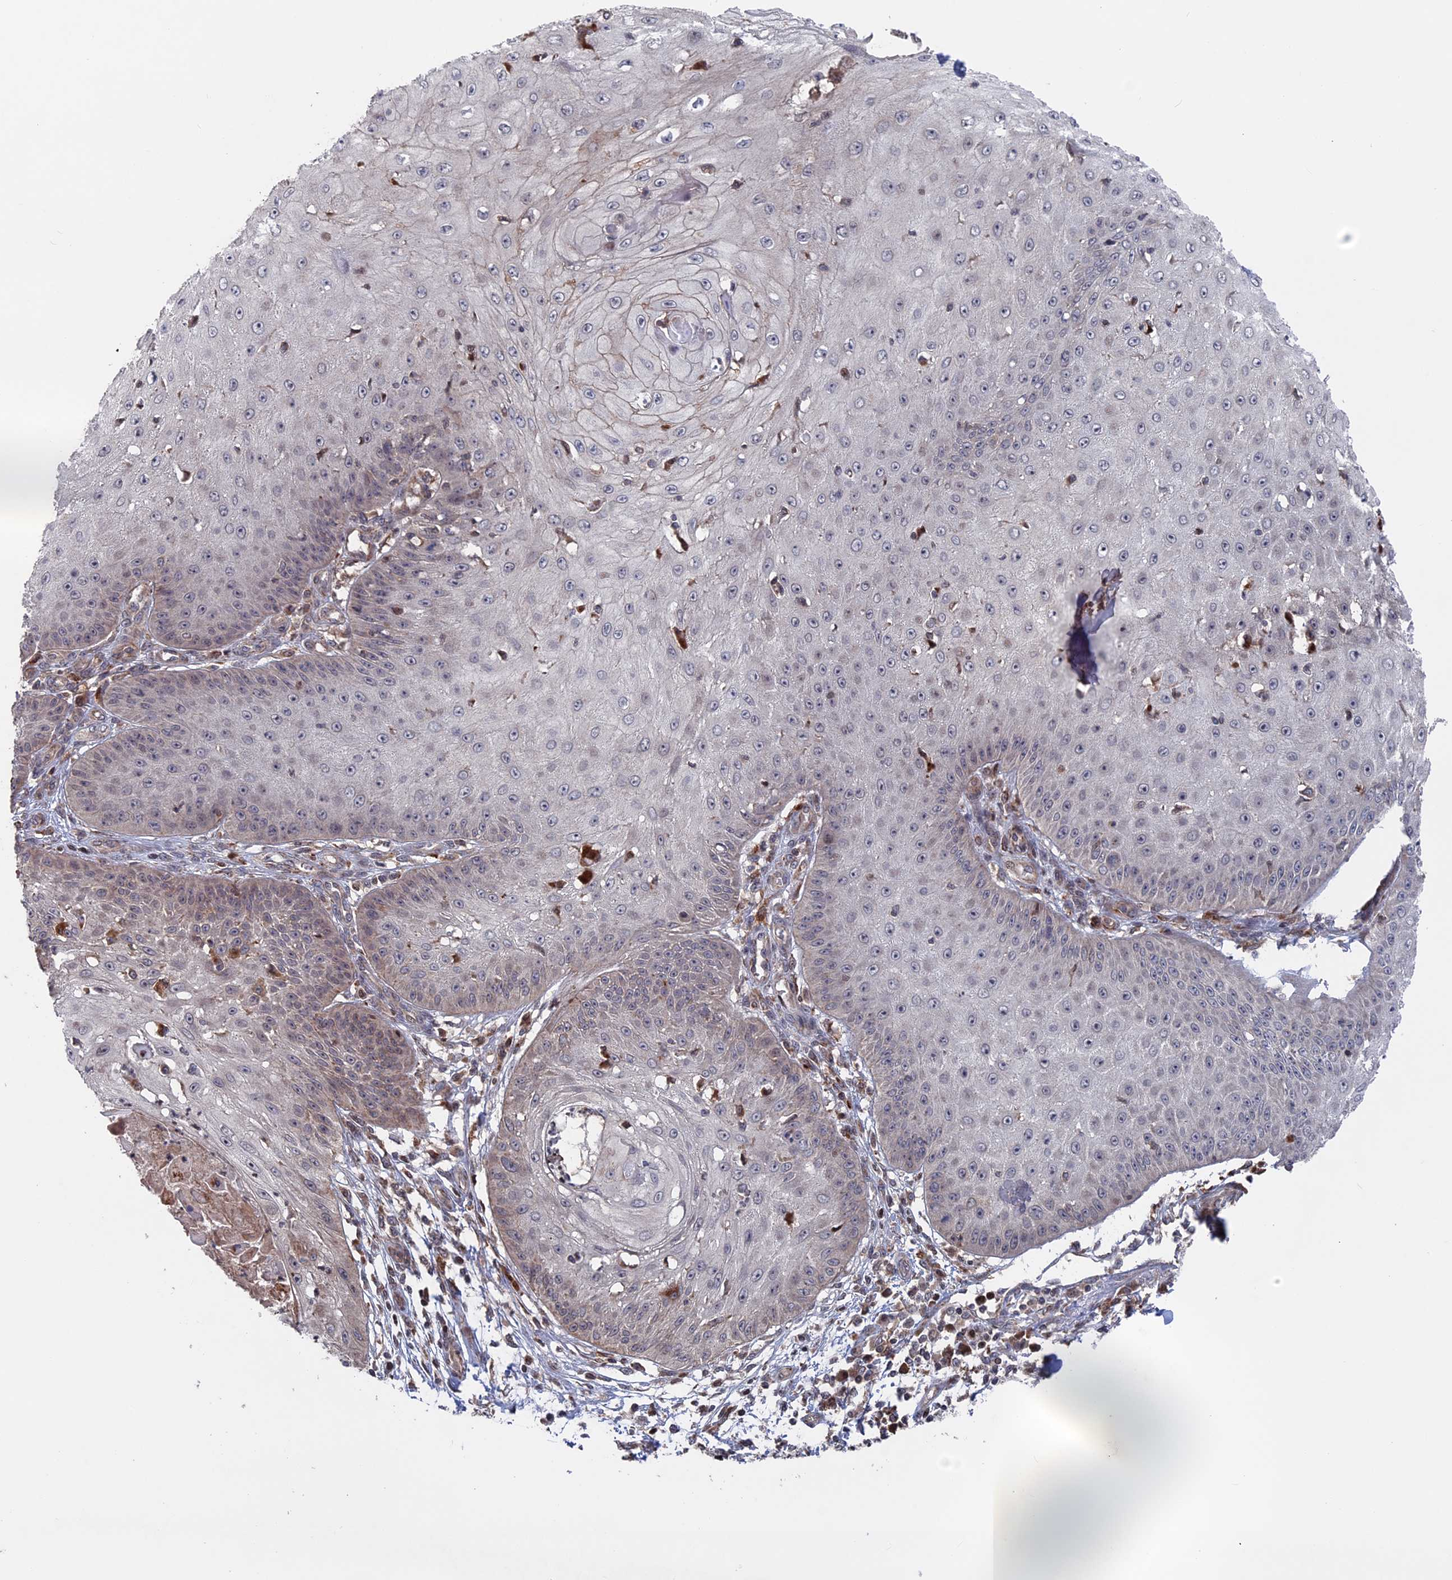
{"staining": {"intensity": "negative", "quantity": "none", "location": "none"}, "tissue": "skin cancer", "cell_type": "Tumor cells", "image_type": "cancer", "snomed": [{"axis": "morphology", "description": "Squamous cell carcinoma, NOS"}, {"axis": "topography", "description": "Skin"}], "caption": "Protein analysis of skin squamous cell carcinoma reveals no significant expression in tumor cells.", "gene": "PLA2G15", "patient": {"sex": "male", "age": 70}}